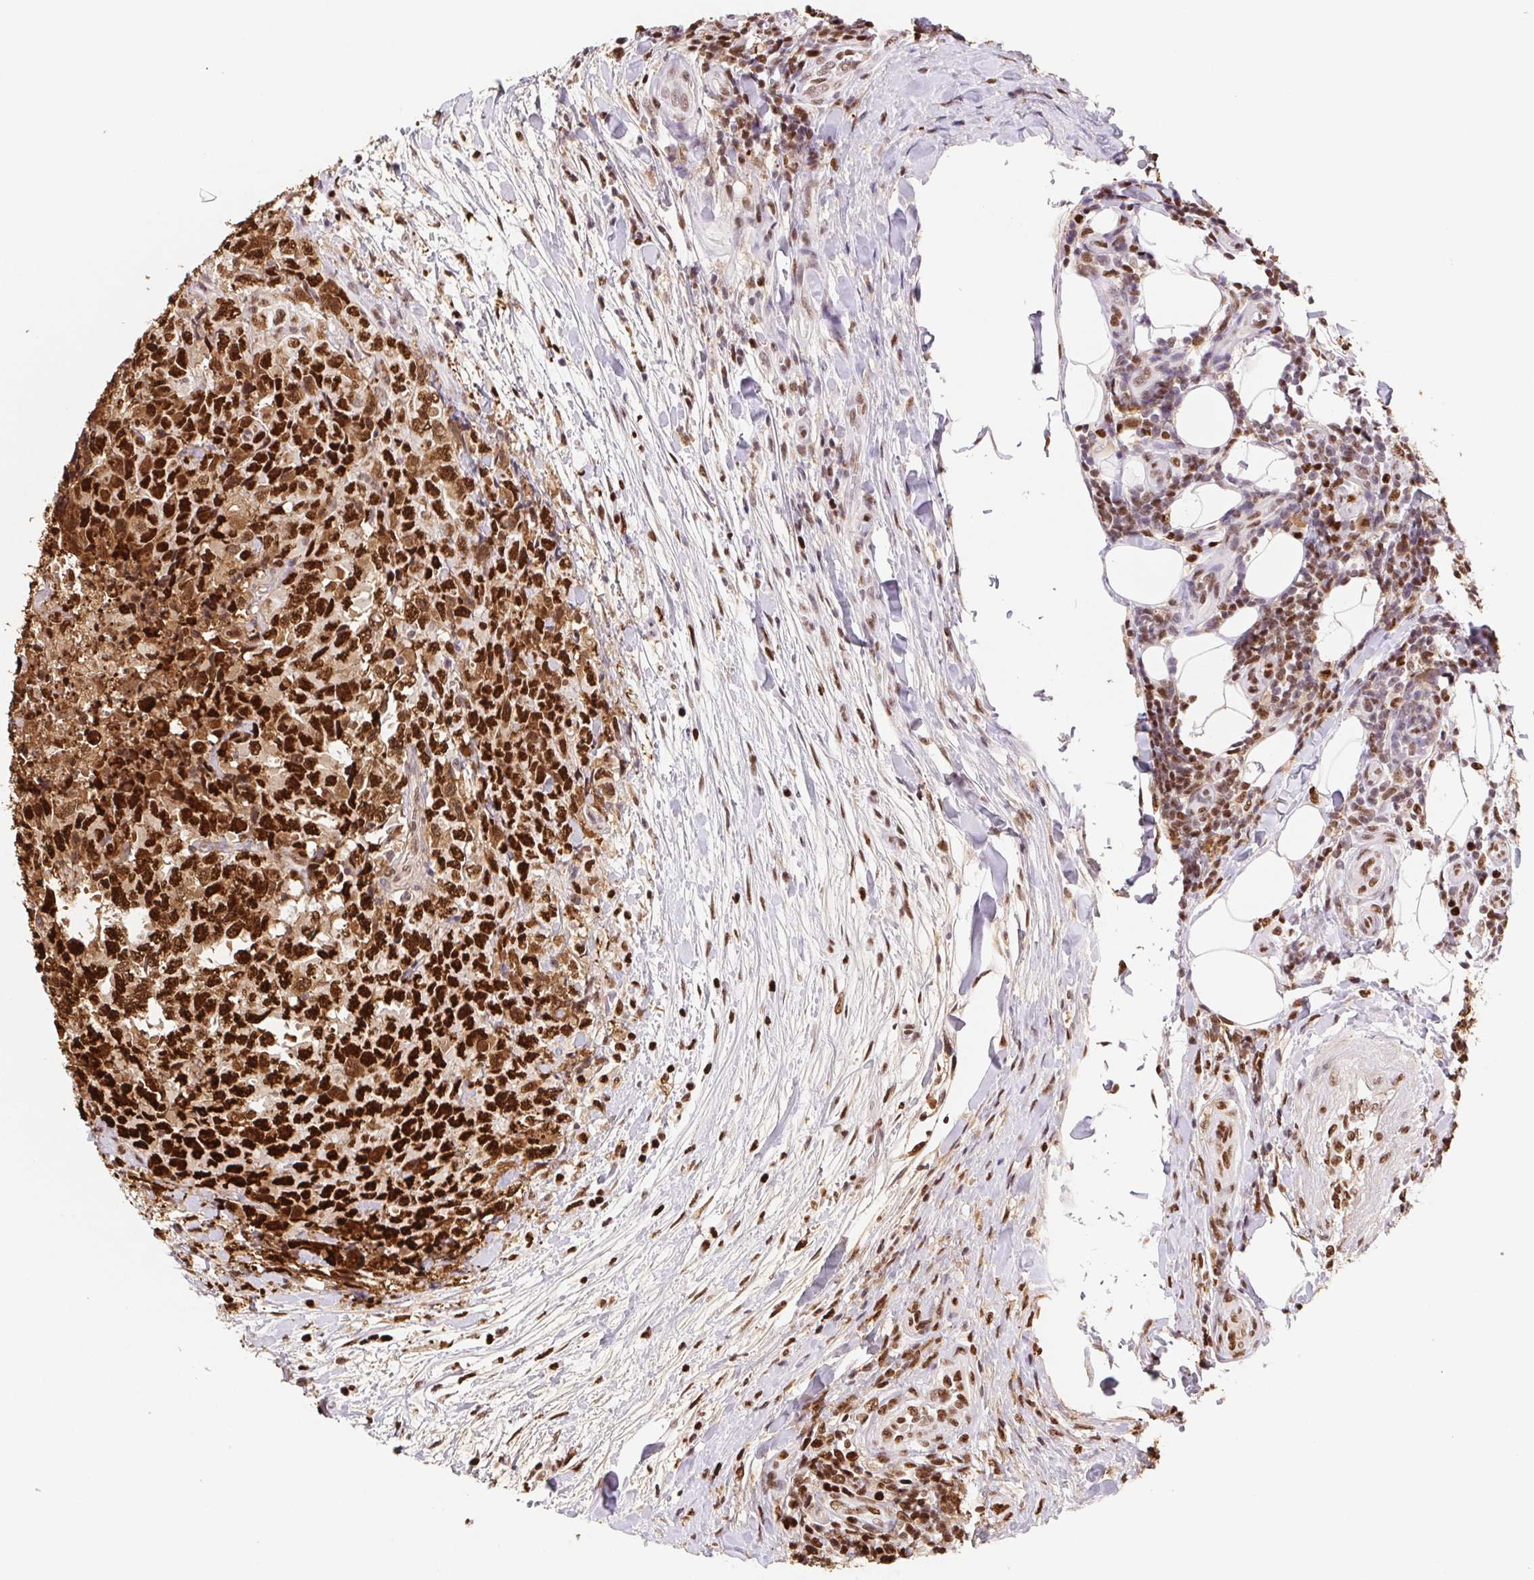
{"staining": {"intensity": "strong", "quantity": ">75%", "location": "nuclear"}, "tissue": "testis cancer", "cell_type": "Tumor cells", "image_type": "cancer", "snomed": [{"axis": "morphology", "description": "Carcinoma, Embryonal, NOS"}, {"axis": "topography", "description": "Testis"}], "caption": "This is an image of immunohistochemistry (IHC) staining of testis cancer (embryonal carcinoma), which shows strong staining in the nuclear of tumor cells.", "gene": "SET", "patient": {"sex": "male", "age": 24}}